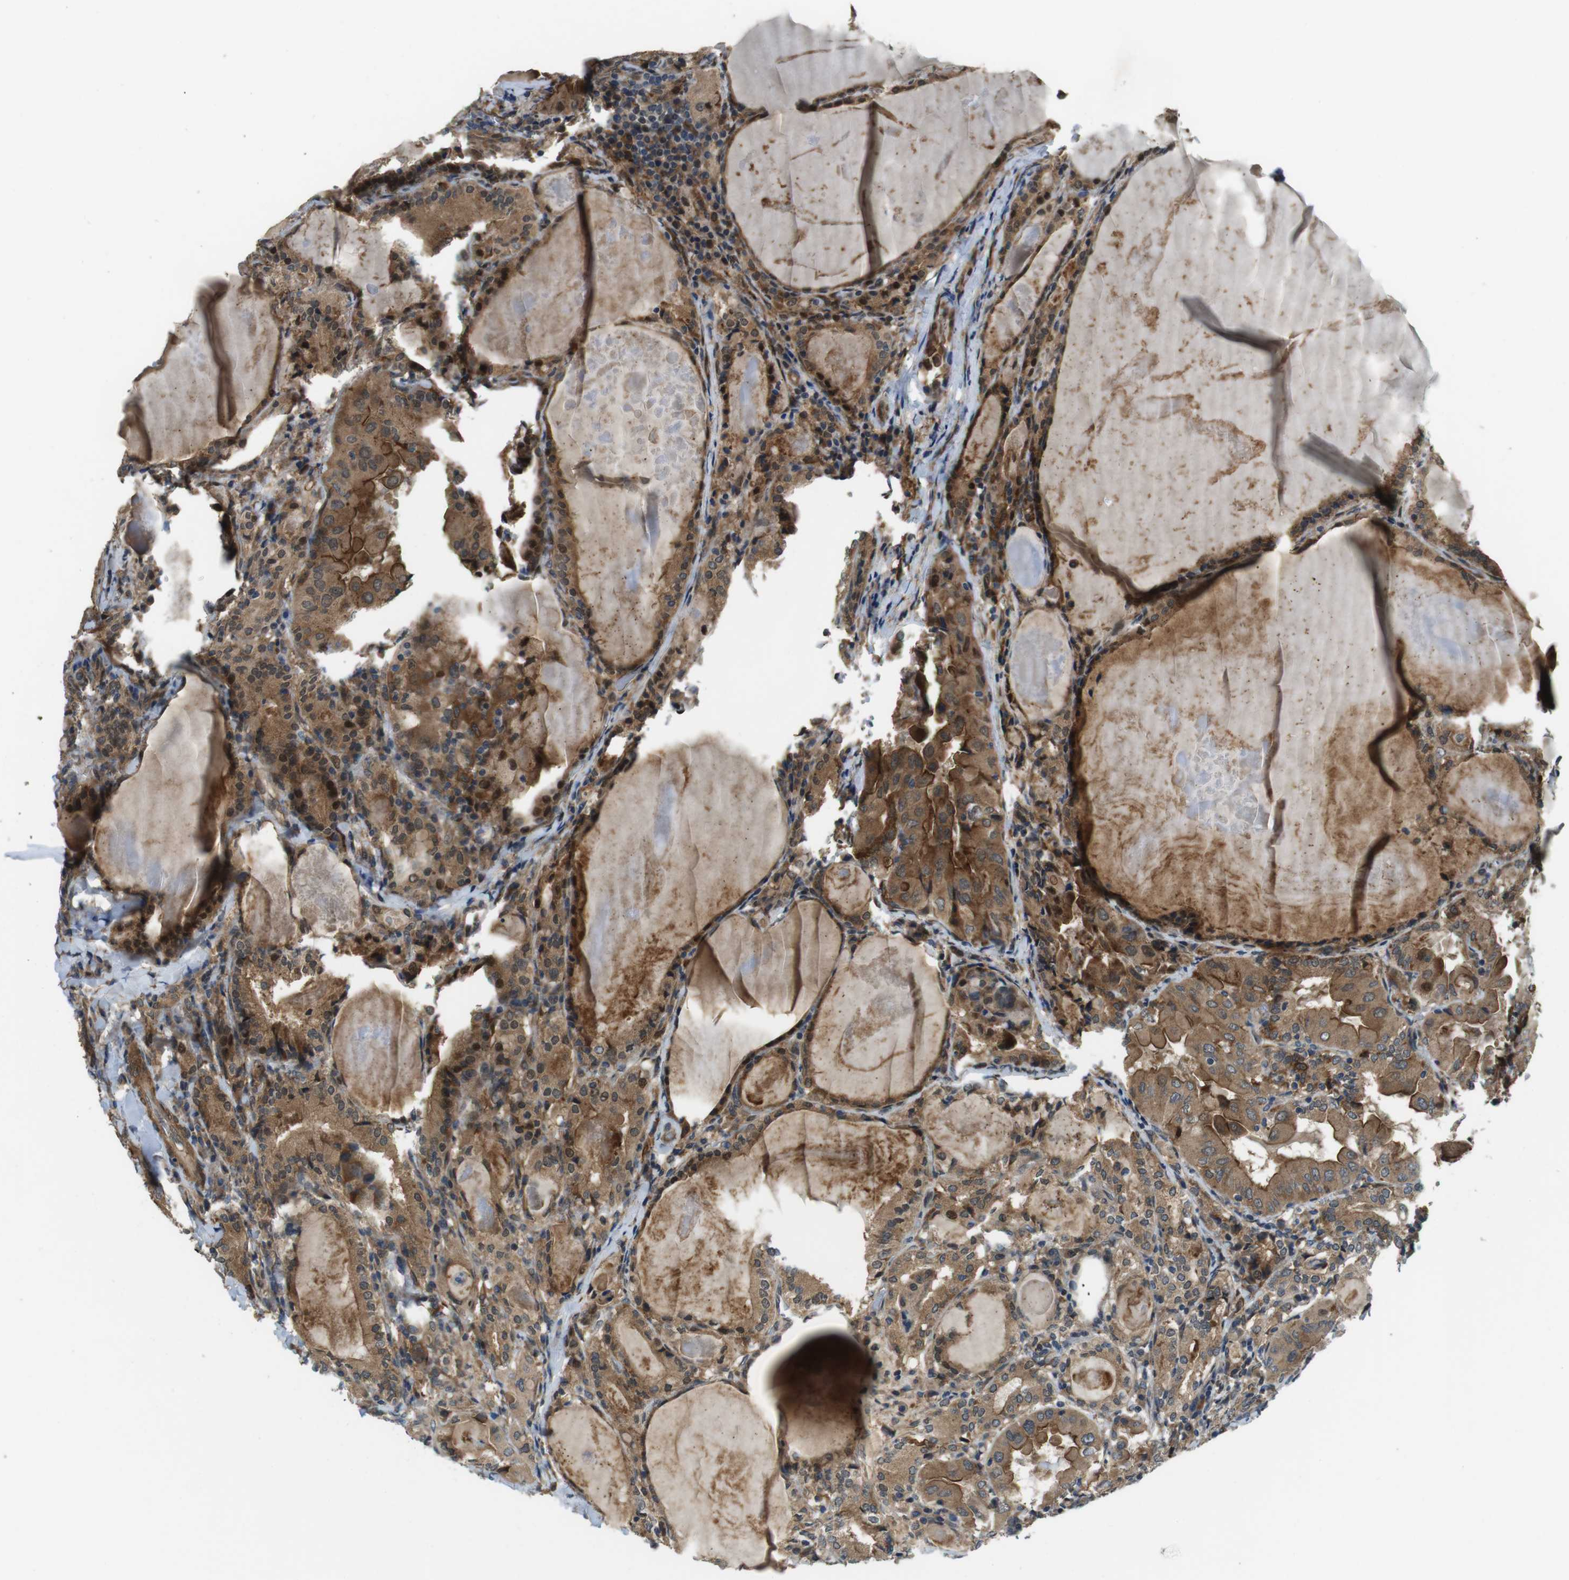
{"staining": {"intensity": "moderate", "quantity": ">75%", "location": "cytoplasmic/membranous"}, "tissue": "thyroid cancer", "cell_type": "Tumor cells", "image_type": "cancer", "snomed": [{"axis": "morphology", "description": "Papillary adenocarcinoma, NOS"}, {"axis": "topography", "description": "Thyroid gland"}], "caption": "Thyroid papillary adenocarcinoma tissue demonstrates moderate cytoplasmic/membranous staining in about >75% of tumor cells, visualized by immunohistochemistry. (Brightfield microscopy of DAB IHC at high magnification).", "gene": "PALD1", "patient": {"sex": "female", "age": 42}}